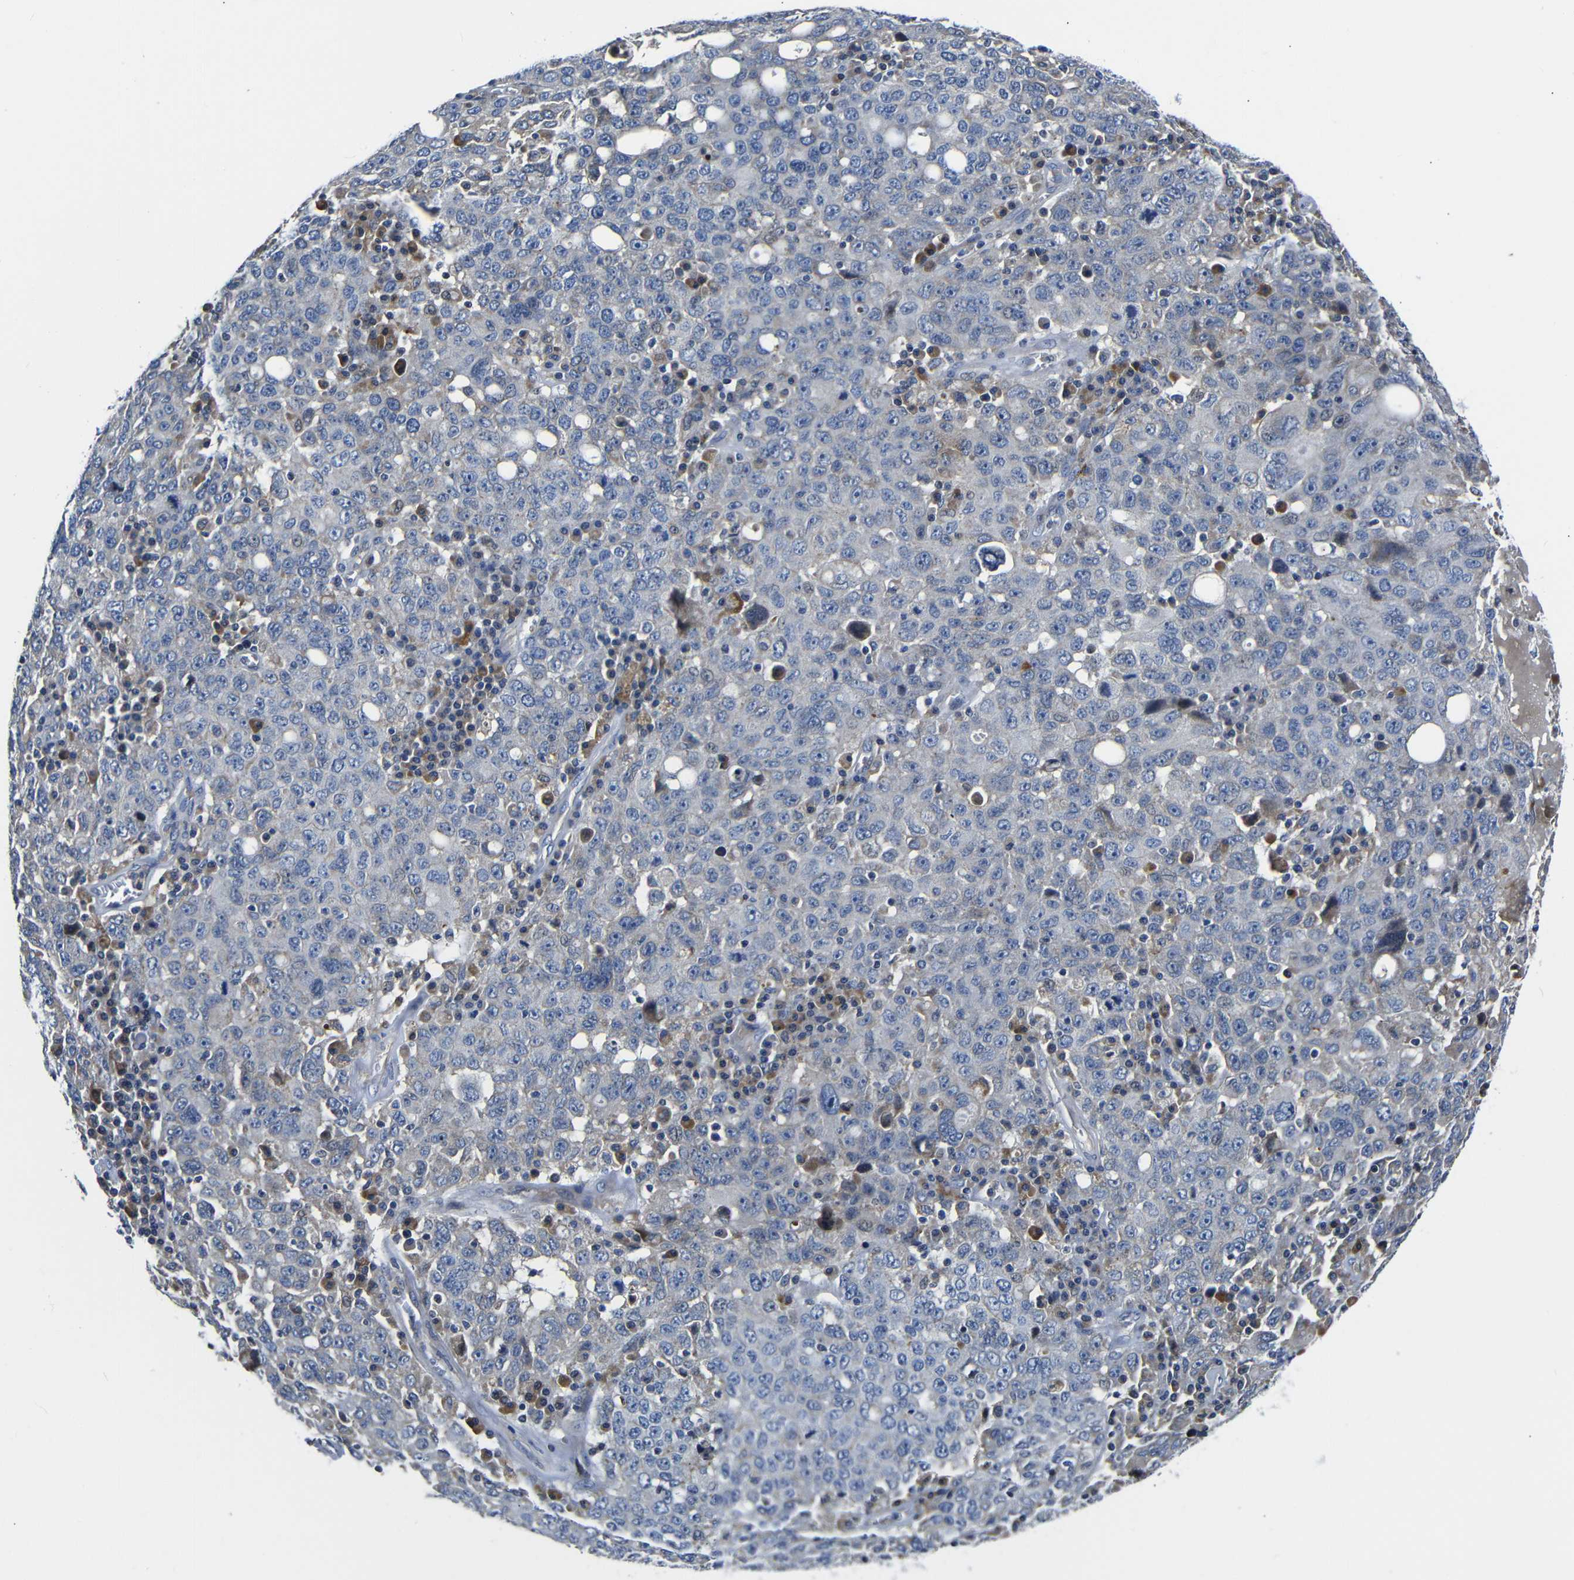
{"staining": {"intensity": "weak", "quantity": "<25%", "location": "cytoplasmic/membranous"}, "tissue": "ovarian cancer", "cell_type": "Tumor cells", "image_type": "cancer", "snomed": [{"axis": "morphology", "description": "Carcinoma, endometroid"}, {"axis": "topography", "description": "Ovary"}], "caption": "The IHC histopathology image has no significant staining in tumor cells of ovarian endometroid carcinoma tissue.", "gene": "AFDN", "patient": {"sex": "female", "age": 62}}